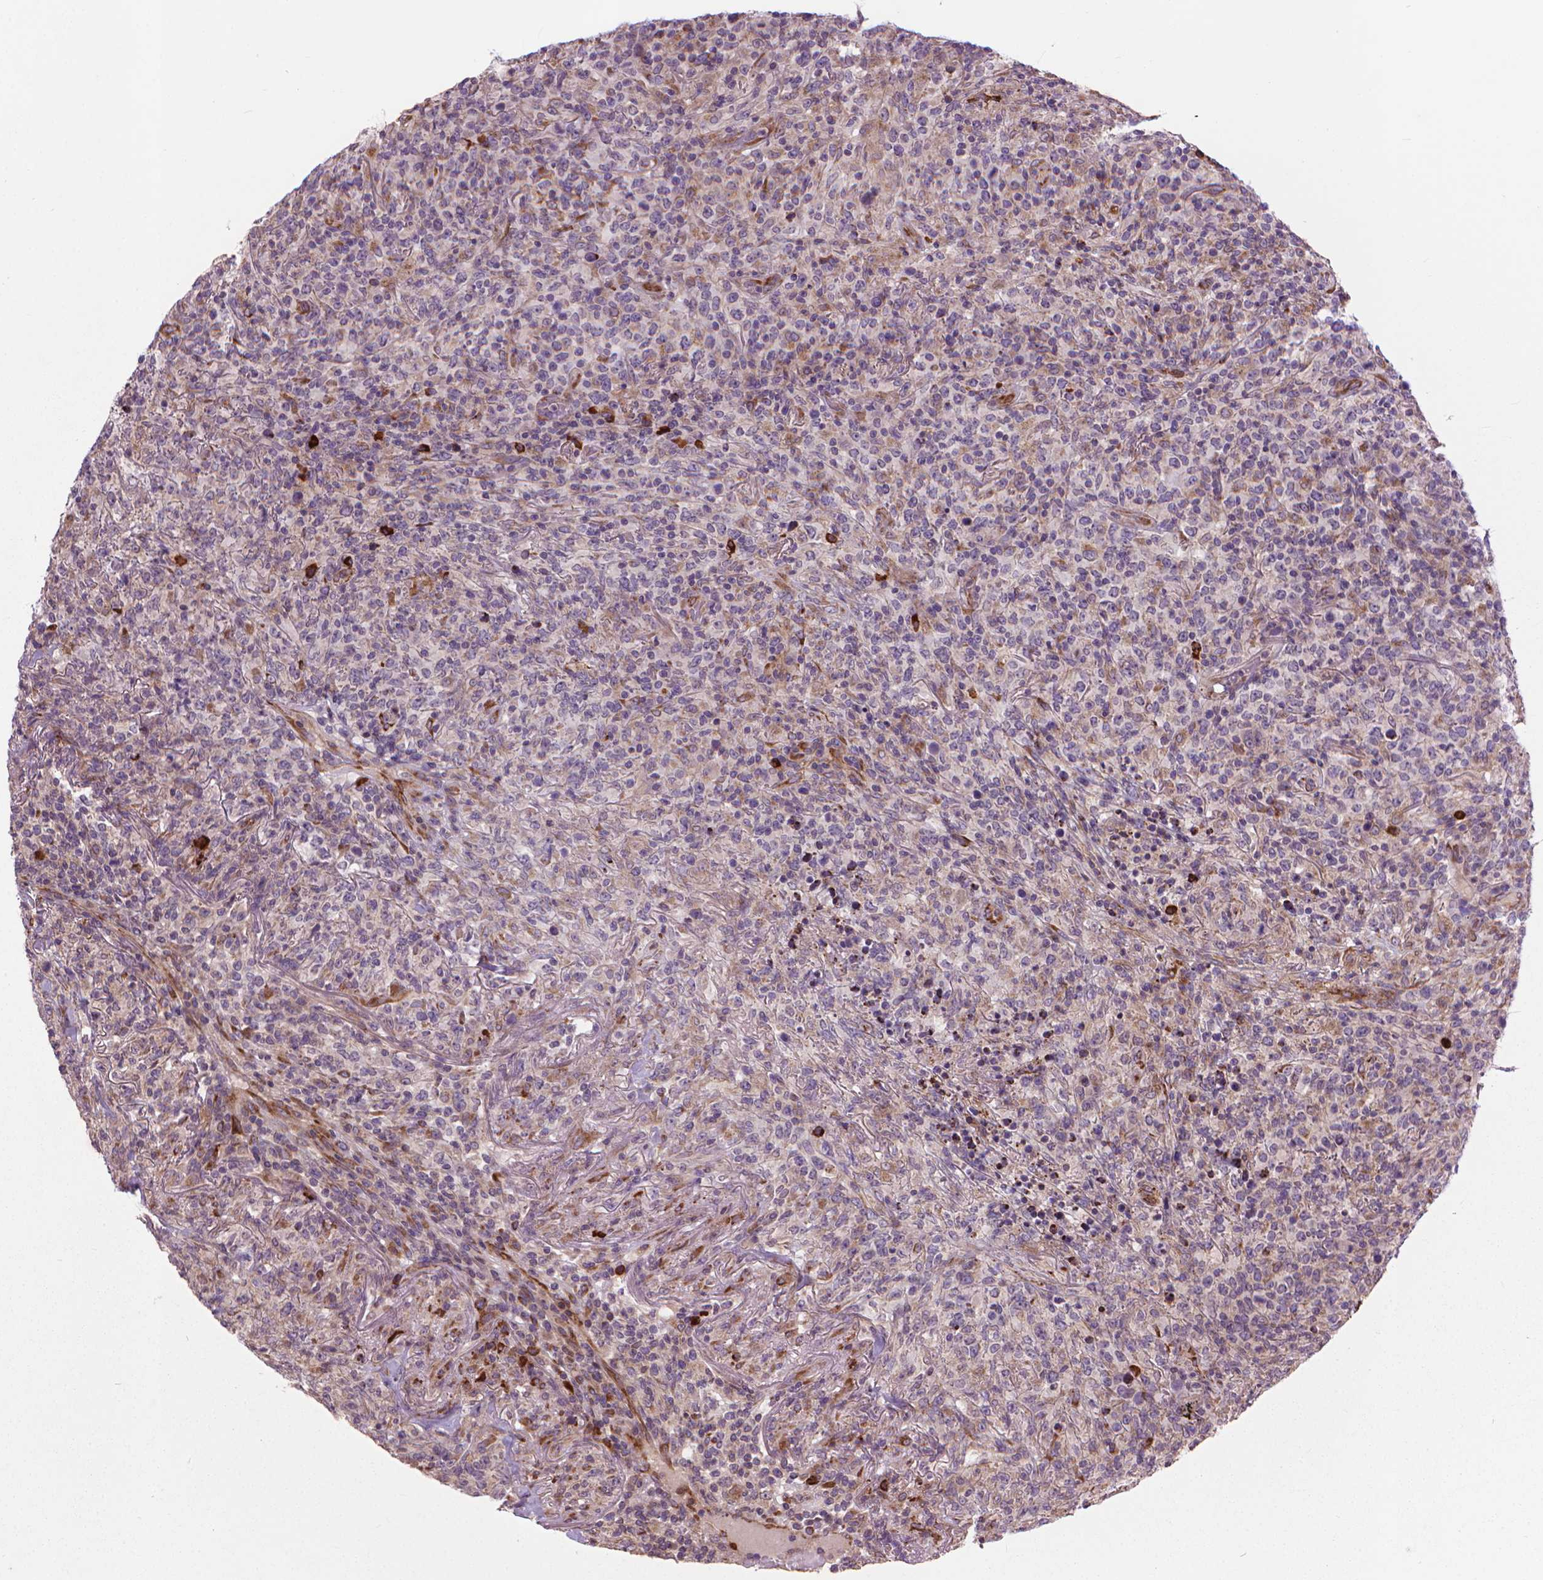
{"staining": {"intensity": "negative", "quantity": "none", "location": "none"}, "tissue": "lymphoma", "cell_type": "Tumor cells", "image_type": "cancer", "snomed": [{"axis": "morphology", "description": "Malignant lymphoma, non-Hodgkin's type, High grade"}, {"axis": "topography", "description": "Lung"}], "caption": "Lymphoma stained for a protein using IHC exhibits no positivity tumor cells.", "gene": "MYH14", "patient": {"sex": "male", "age": 79}}